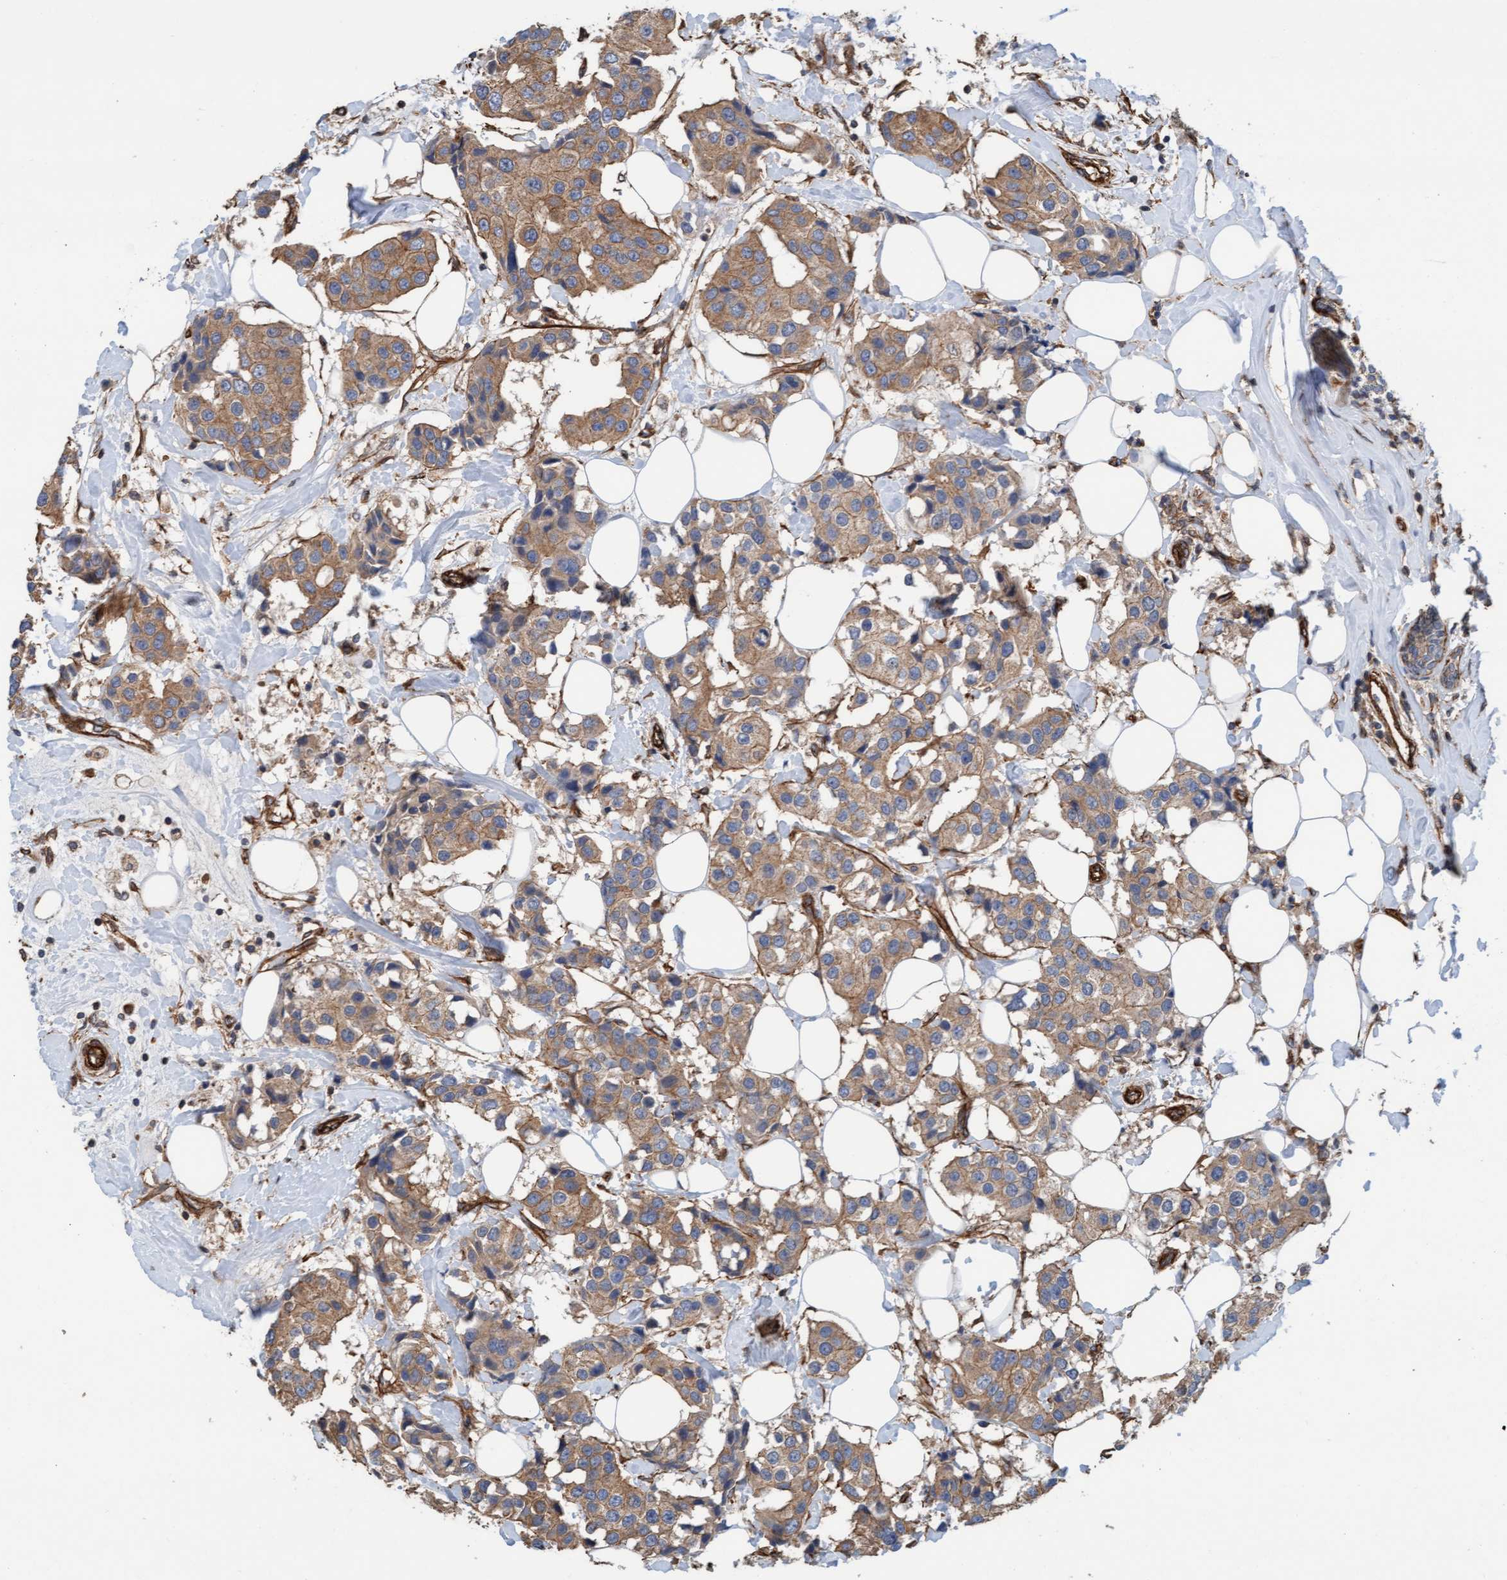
{"staining": {"intensity": "moderate", "quantity": ">75%", "location": "cytoplasmic/membranous"}, "tissue": "breast cancer", "cell_type": "Tumor cells", "image_type": "cancer", "snomed": [{"axis": "morphology", "description": "Normal tissue, NOS"}, {"axis": "morphology", "description": "Duct carcinoma"}, {"axis": "topography", "description": "Breast"}], "caption": "Immunohistochemistry (IHC) image of neoplastic tissue: breast invasive ductal carcinoma stained using immunohistochemistry (IHC) shows medium levels of moderate protein expression localized specifically in the cytoplasmic/membranous of tumor cells, appearing as a cytoplasmic/membranous brown color.", "gene": "STXBP4", "patient": {"sex": "female", "age": 39}}